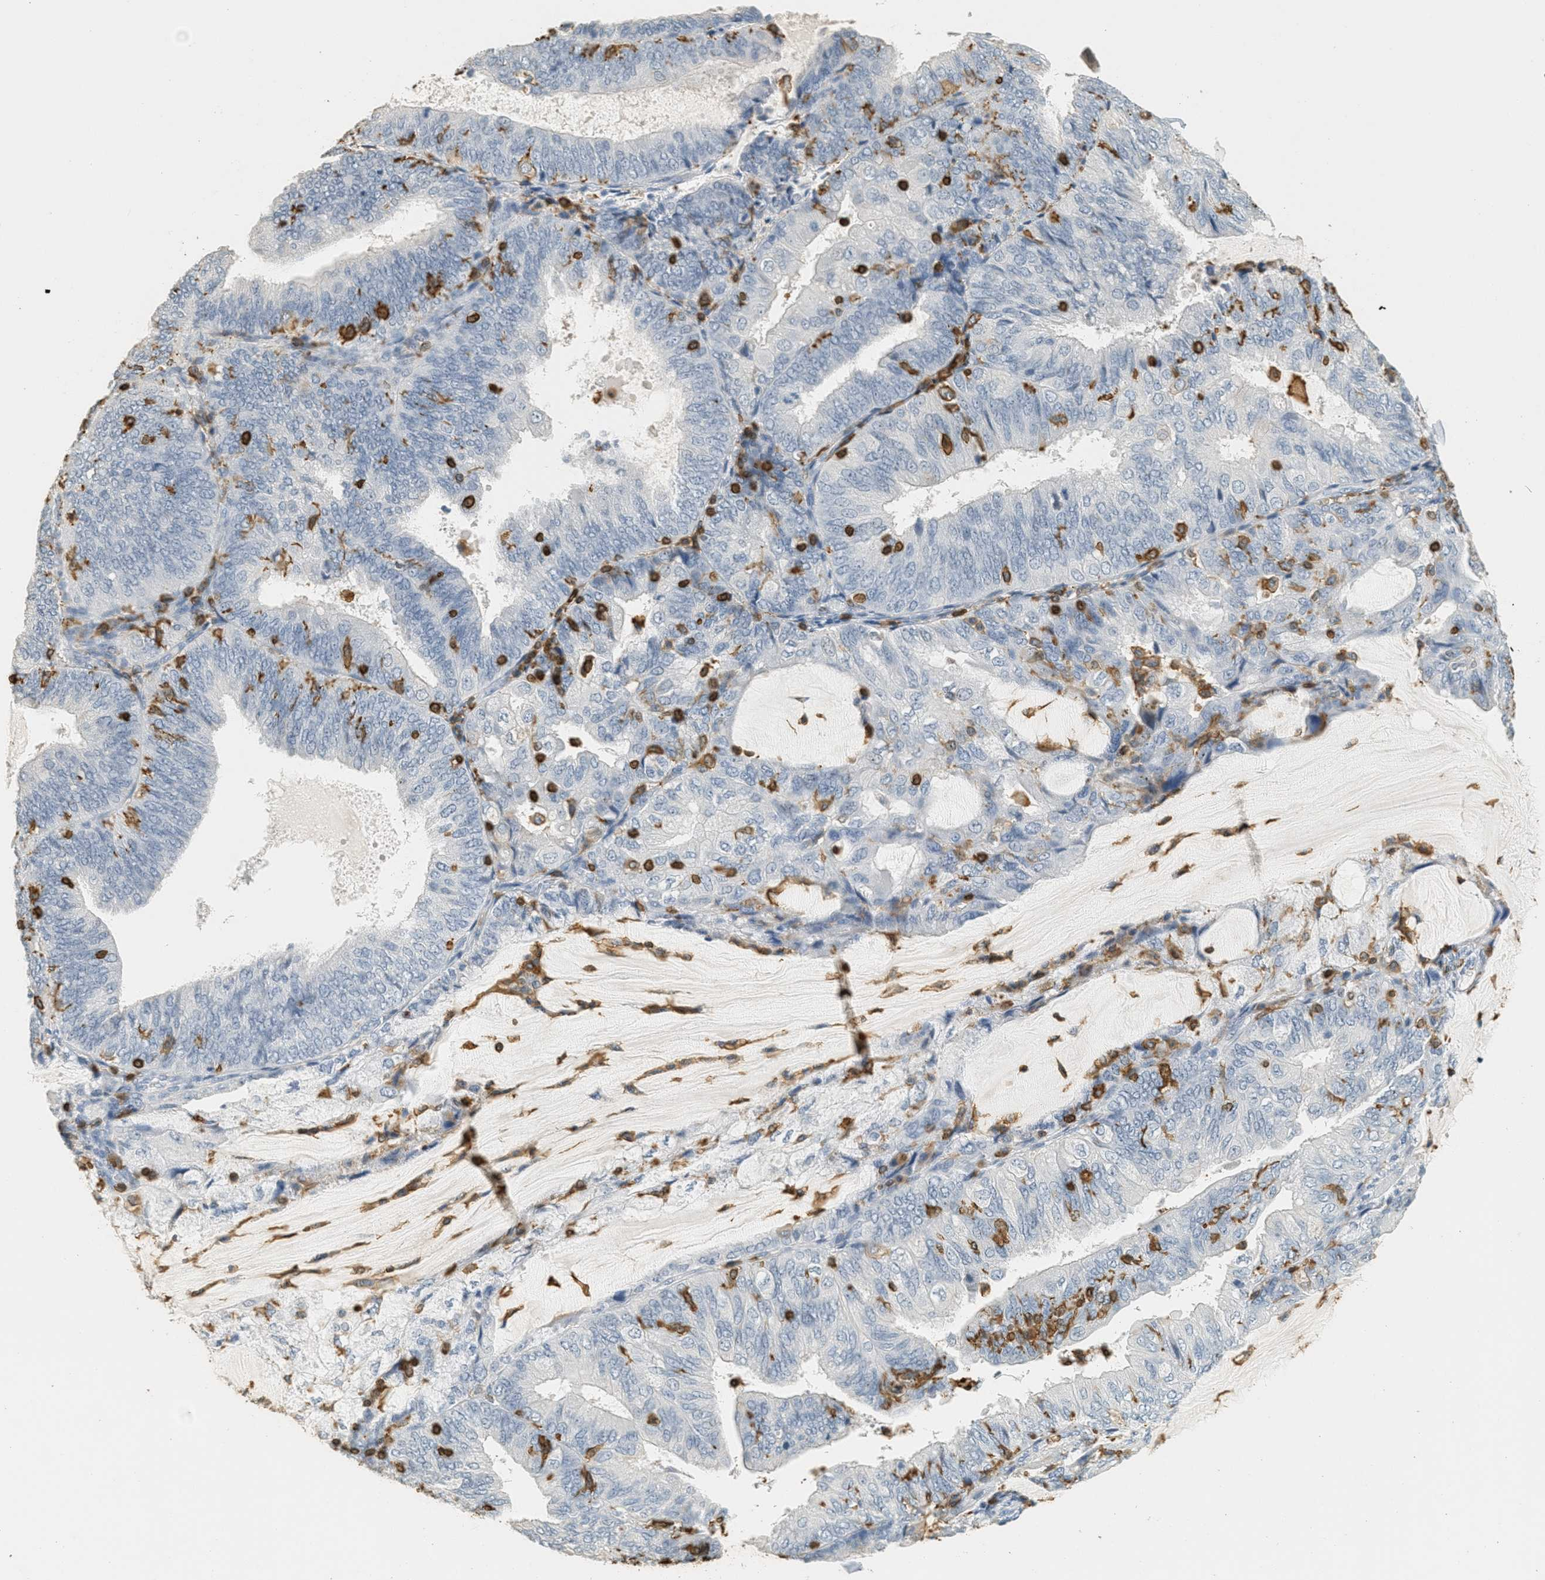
{"staining": {"intensity": "negative", "quantity": "none", "location": "none"}, "tissue": "endometrial cancer", "cell_type": "Tumor cells", "image_type": "cancer", "snomed": [{"axis": "morphology", "description": "Adenocarcinoma, NOS"}, {"axis": "topography", "description": "Endometrium"}], "caption": "An image of endometrial adenocarcinoma stained for a protein displays no brown staining in tumor cells.", "gene": "LSP1", "patient": {"sex": "female", "age": 81}}